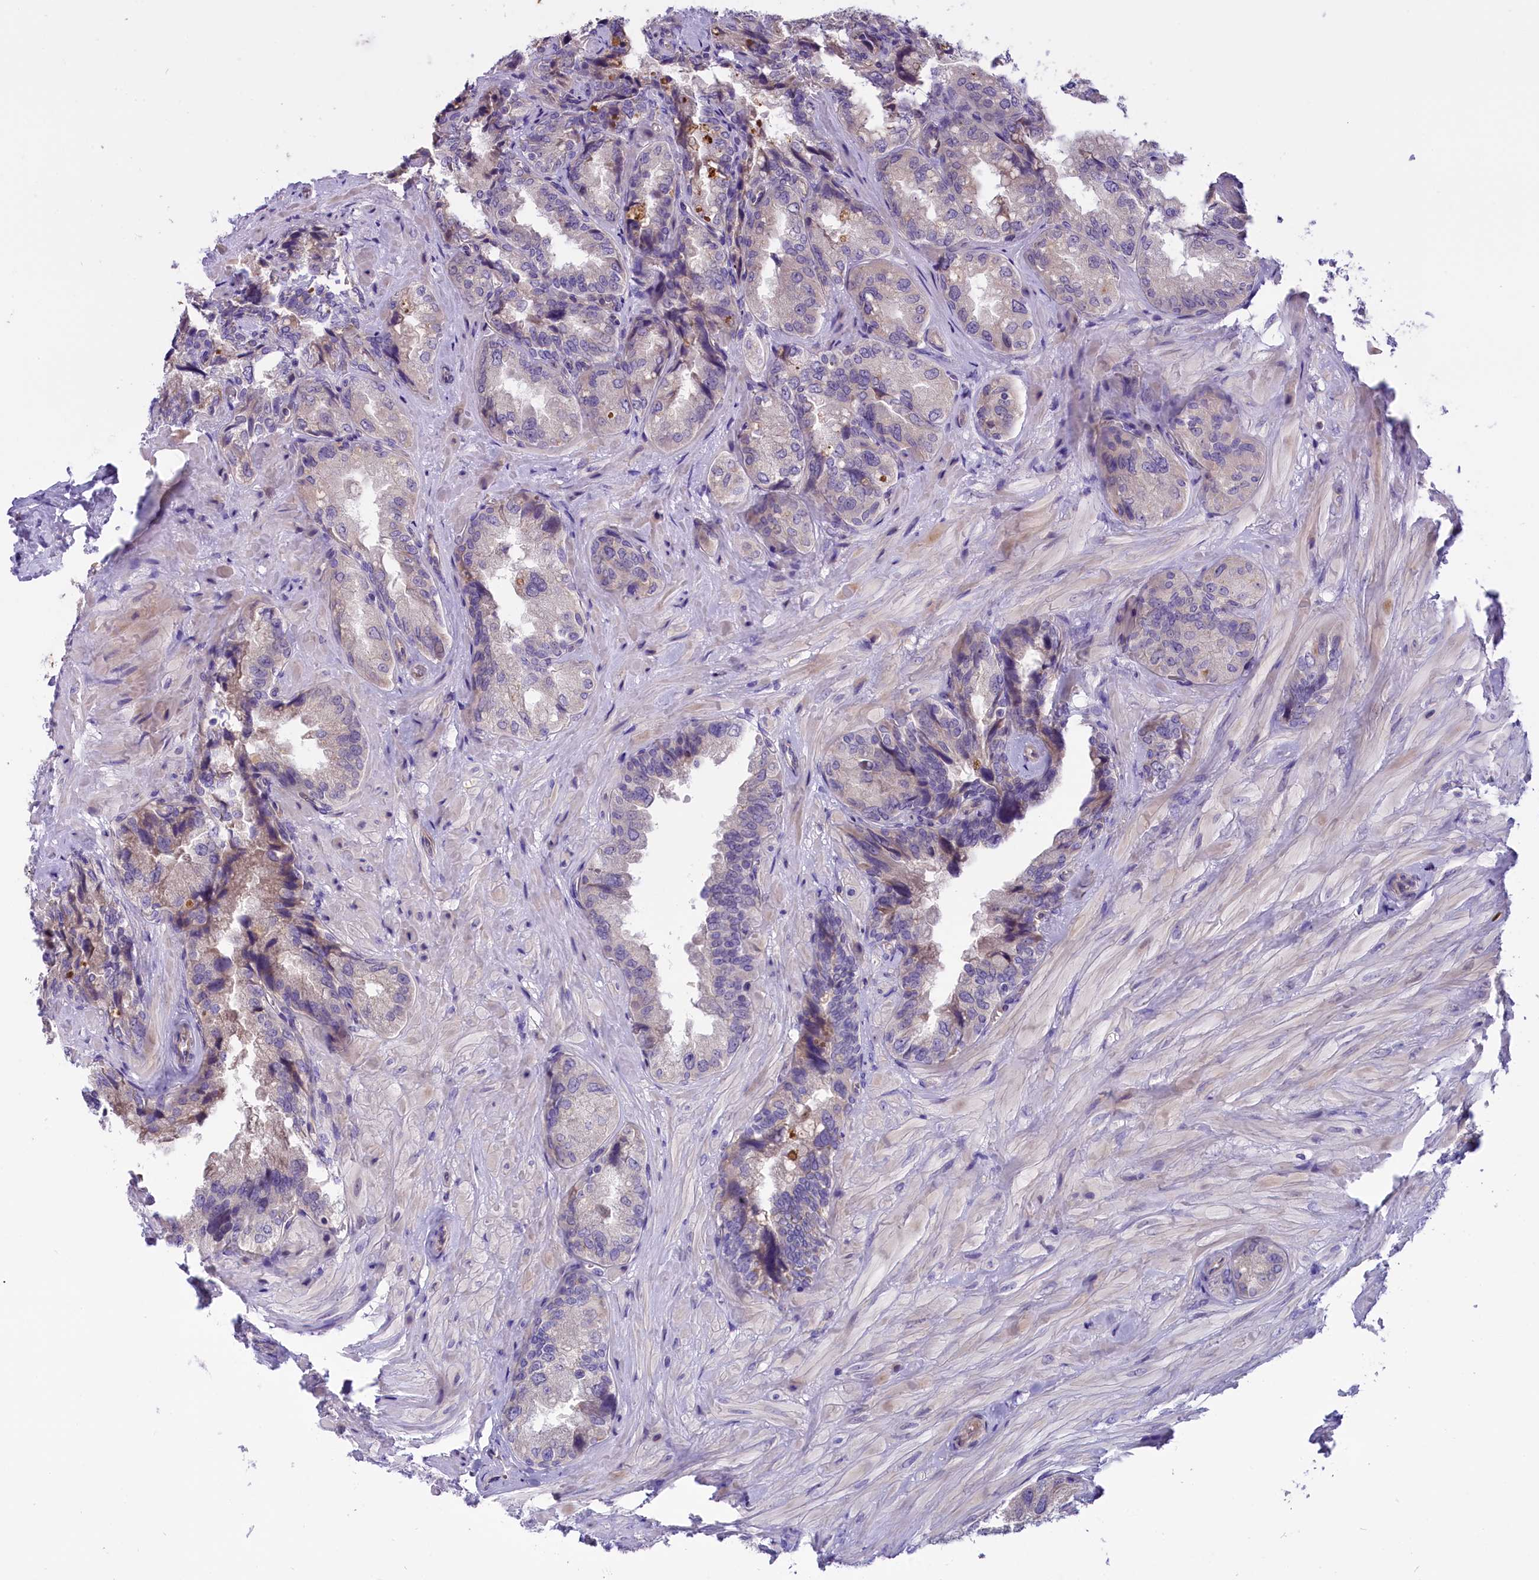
{"staining": {"intensity": "negative", "quantity": "none", "location": "none"}, "tissue": "seminal vesicle", "cell_type": "Glandular cells", "image_type": "normal", "snomed": [{"axis": "morphology", "description": "Normal tissue, NOS"}, {"axis": "topography", "description": "Prostate and seminal vesicle, NOS"}, {"axis": "topography", "description": "Prostate"}, {"axis": "topography", "description": "Seminal veicle"}], "caption": "Unremarkable seminal vesicle was stained to show a protein in brown. There is no significant staining in glandular cells. The staining is performed using DAB brown chromogen with nuclei counter-stained in using hematoxylin.", "gene": "CCDC32", "patient": {"sex": "male", "age": 67}}